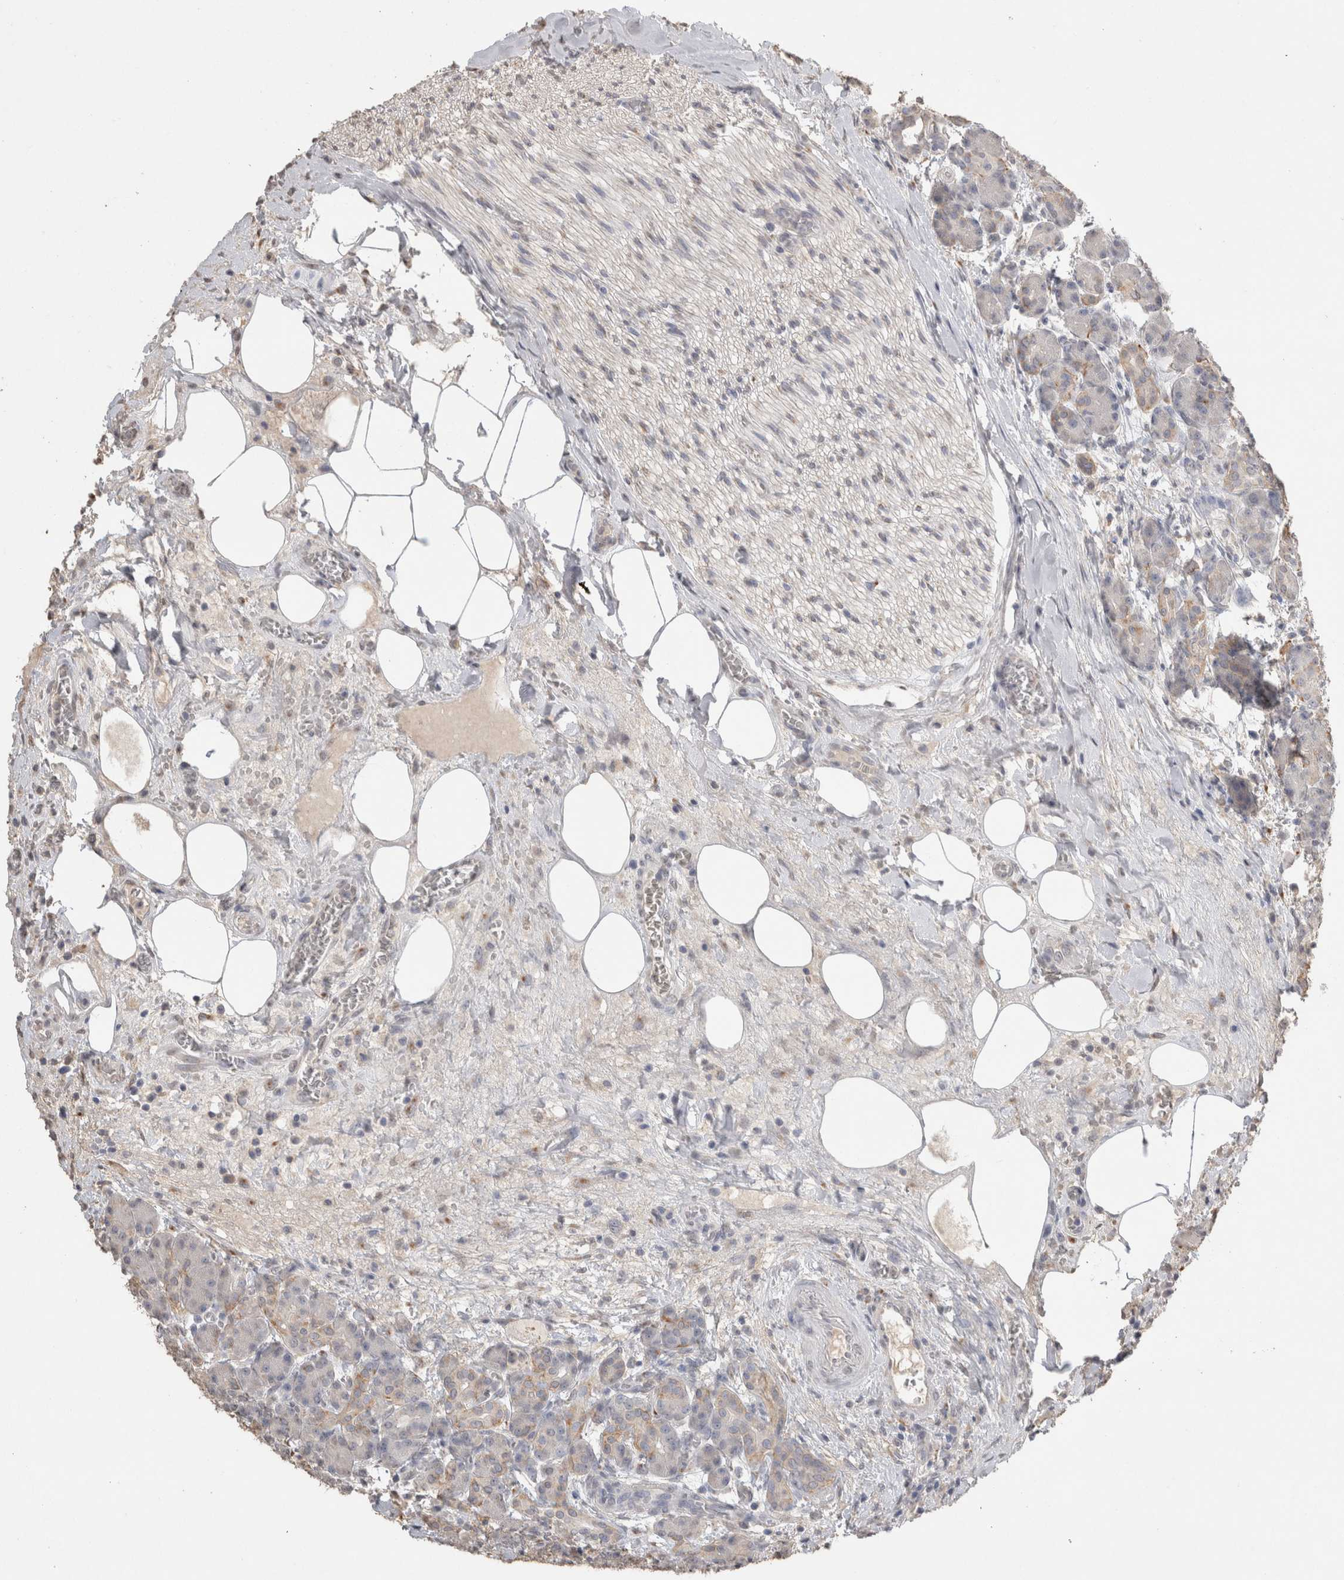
{"staining": {"intensity": "weak", "quantity": "<25%", "location": "cytoplasmic/membranous"}, "tissue": "pancreas", "cell_type": "Exocrine glandular cells", "image_type": "normal", "snomed": [{"axis": "morphology", "description": "Normal tissue, NOS"}, {"axis": "topography", "description": "Pancreas"}], "caption": "An immunohistochemistry (IHC) micrograph of normal pancreas is shown. There is no staining in exocrine glandular cells of pancreas.", "gene": "NAALADL2", "patient": {"sex": "male", "age": 63}}